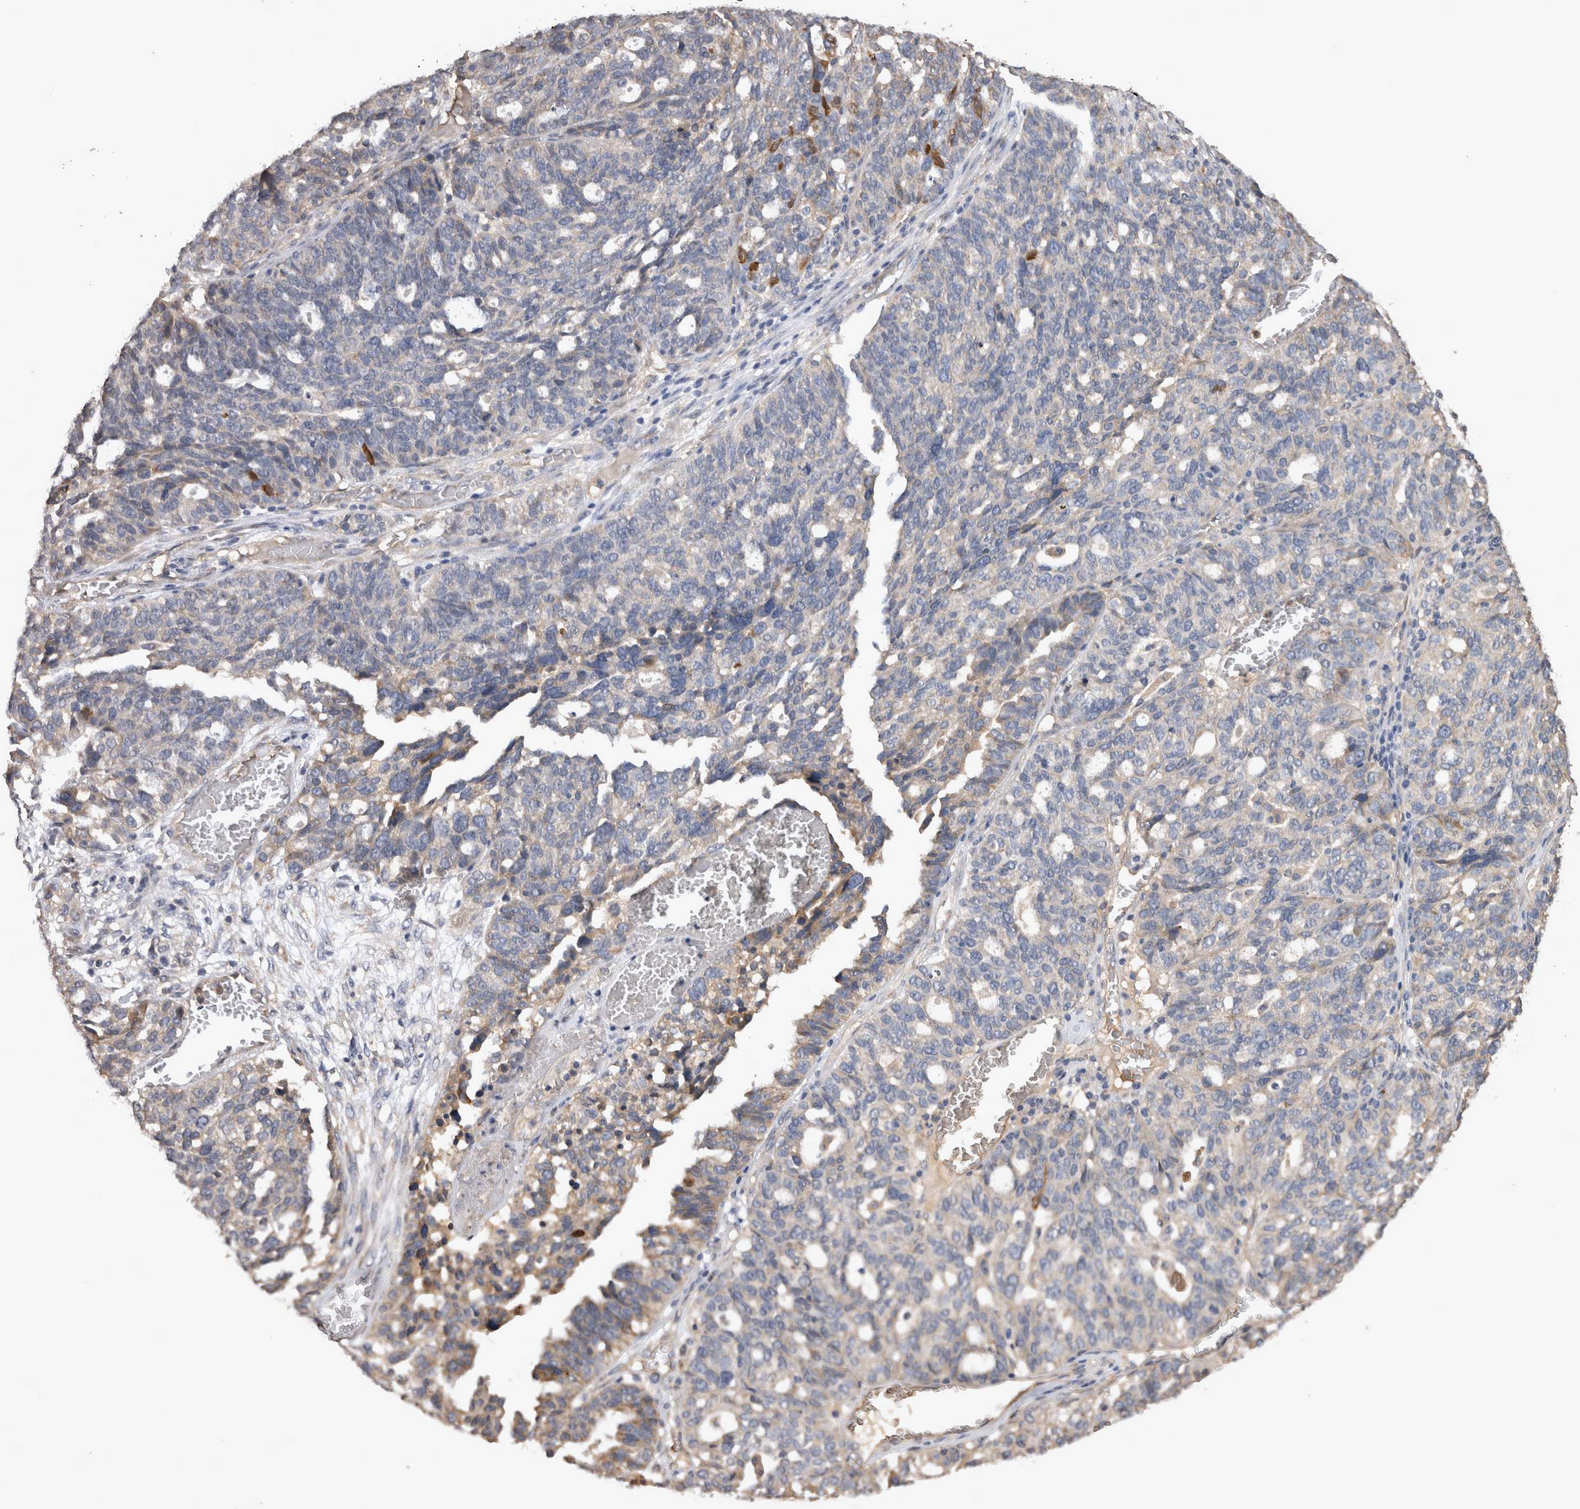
{"staining": {"intensity": "weak", "quantity": "<25%", "location": "cytoplasmic/membranous"}, "tissue": "ovarian cancer", "cell_type": "Tumor cells", "image_type": "cancer", "snomed": [{"axis": "morphology", "description": "Cystadenocarcinoma, serous, NOS"}, {"axis": "topography", "description": "Ovary"}], "caption": "Immunohistochemical staining of human serous cystadenocarcinoma (ovarian) displays no significant staining in tumor cells. (Brightfield microscopy of DAB immunohistochemistry (IHC) at high magnification).", "gene": "TMED7", "patient": {"sex": "female", "age": 59}}